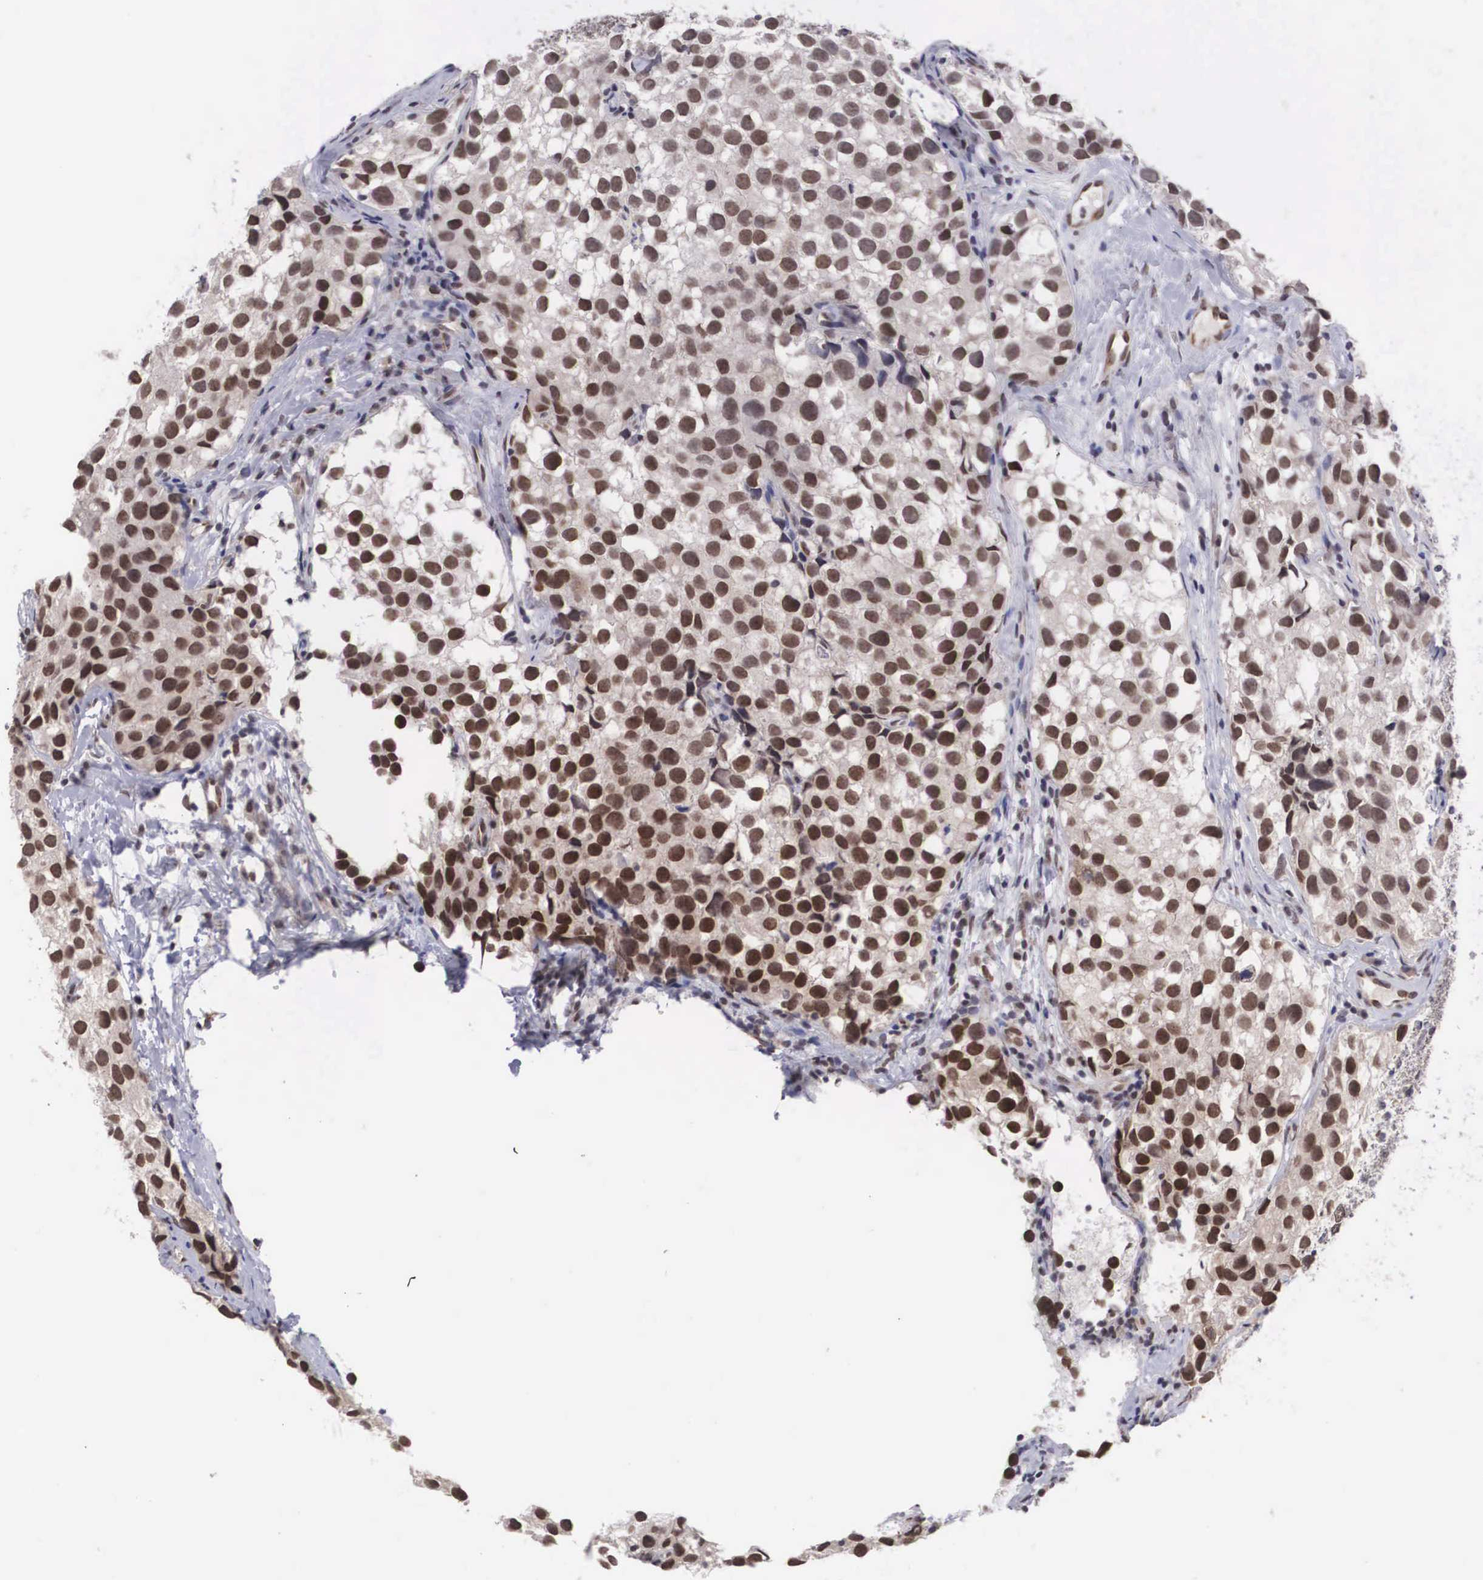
{"staining": {"intensity": "moderate", "quantity": ">75%", "location": "nuclear"}, "tissue": "testis cancer", "cell_type": "Tumor cells", "image_type": "cancer", "snomed": [{"axis": "morphology", "description": "Seminoma, NOS"}, {"axis": "topography", "description": "Testis"}], "caption": "Approximately >75% of tumor cells in testis cancer display moderate nuclear protein expression as visualized by brown immunohistochemical staining.", "gene": "MORC2", "patient": {"sex": "male", "age": 39}}